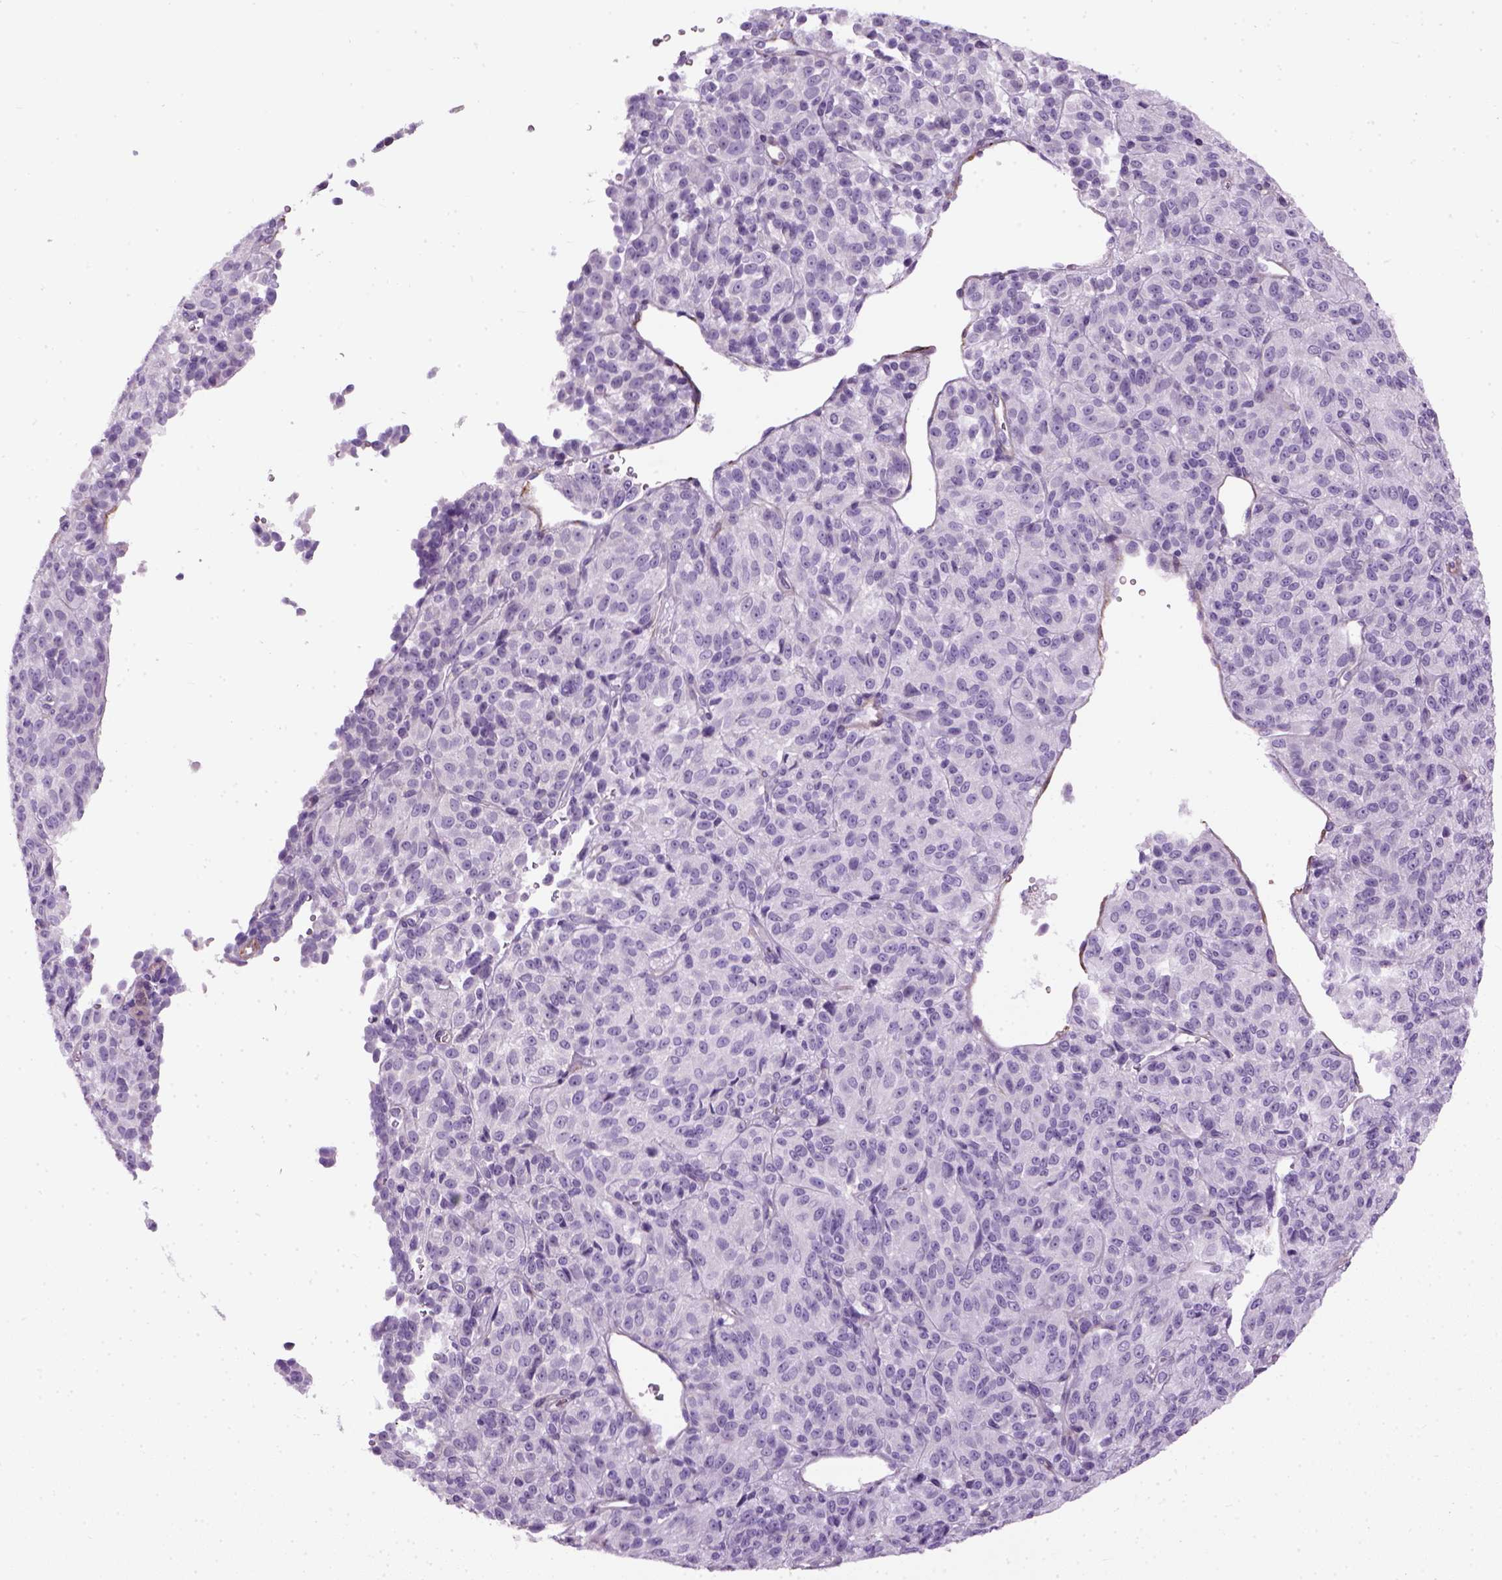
{"staining": {"intensity": "negative", "quantity": "none", "location": "none"}, "tissue": "melanoma", "cell_type": "Tumor cells", "image_type": "cancer", "snomed": [{"axis": "morphology", "description": "Malignant melanoma, Metastatic site"}, {"axis": "topography", "description": "Brain"}], "caption": "Tumor cells show no significant protein staining in melanoma.", "gene": "FAM161A", "patient": {"sex": "female", "age": 56}}